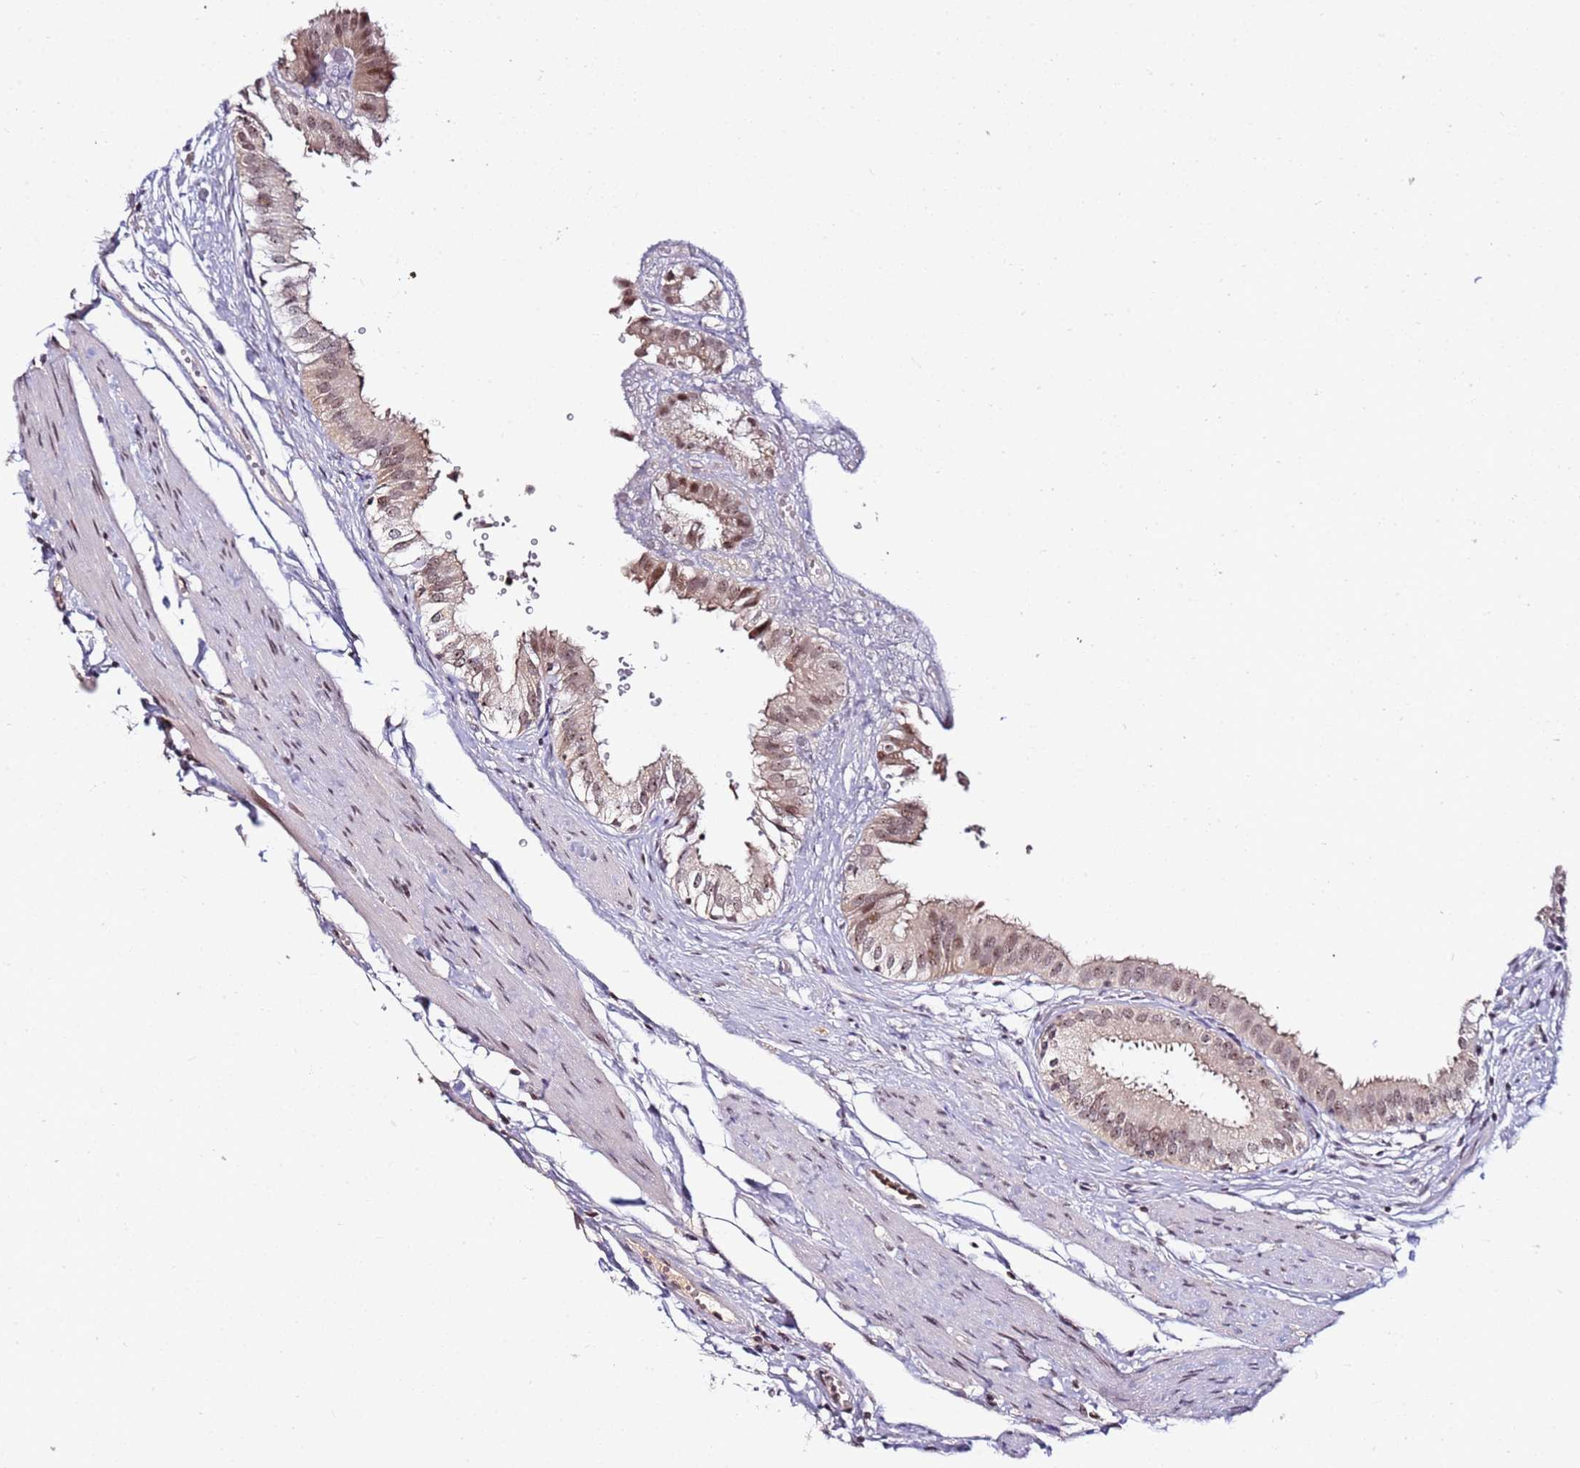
{"staining": {"intensity": "moderate", "quantity": ">75%", "location": "cytoplasmic/membranous,nuclear"}, "tissue": "gallbladder", "cell_type": "Glandular cells", "image_type": "normal", "snomed": [{"axis": "morphology", "description": "Normal tissue, NOS"}, {"axis": "topography", "description": "Gallbladder"}], "caption": "Immunohistochemistry photomicrograph of unremarkable gallbladder: gallbladder stained using immunohistochemistry (IHC) exhibits medium levels of moderate protein expression localized specifically in the cytoplasmic/membranous,nuclear of glandular cells, appearing as a cytoplasmic/membranous,nuclear brown color.", "gene": "FCF1", "patient": {"sex": "female", "age": 61}}